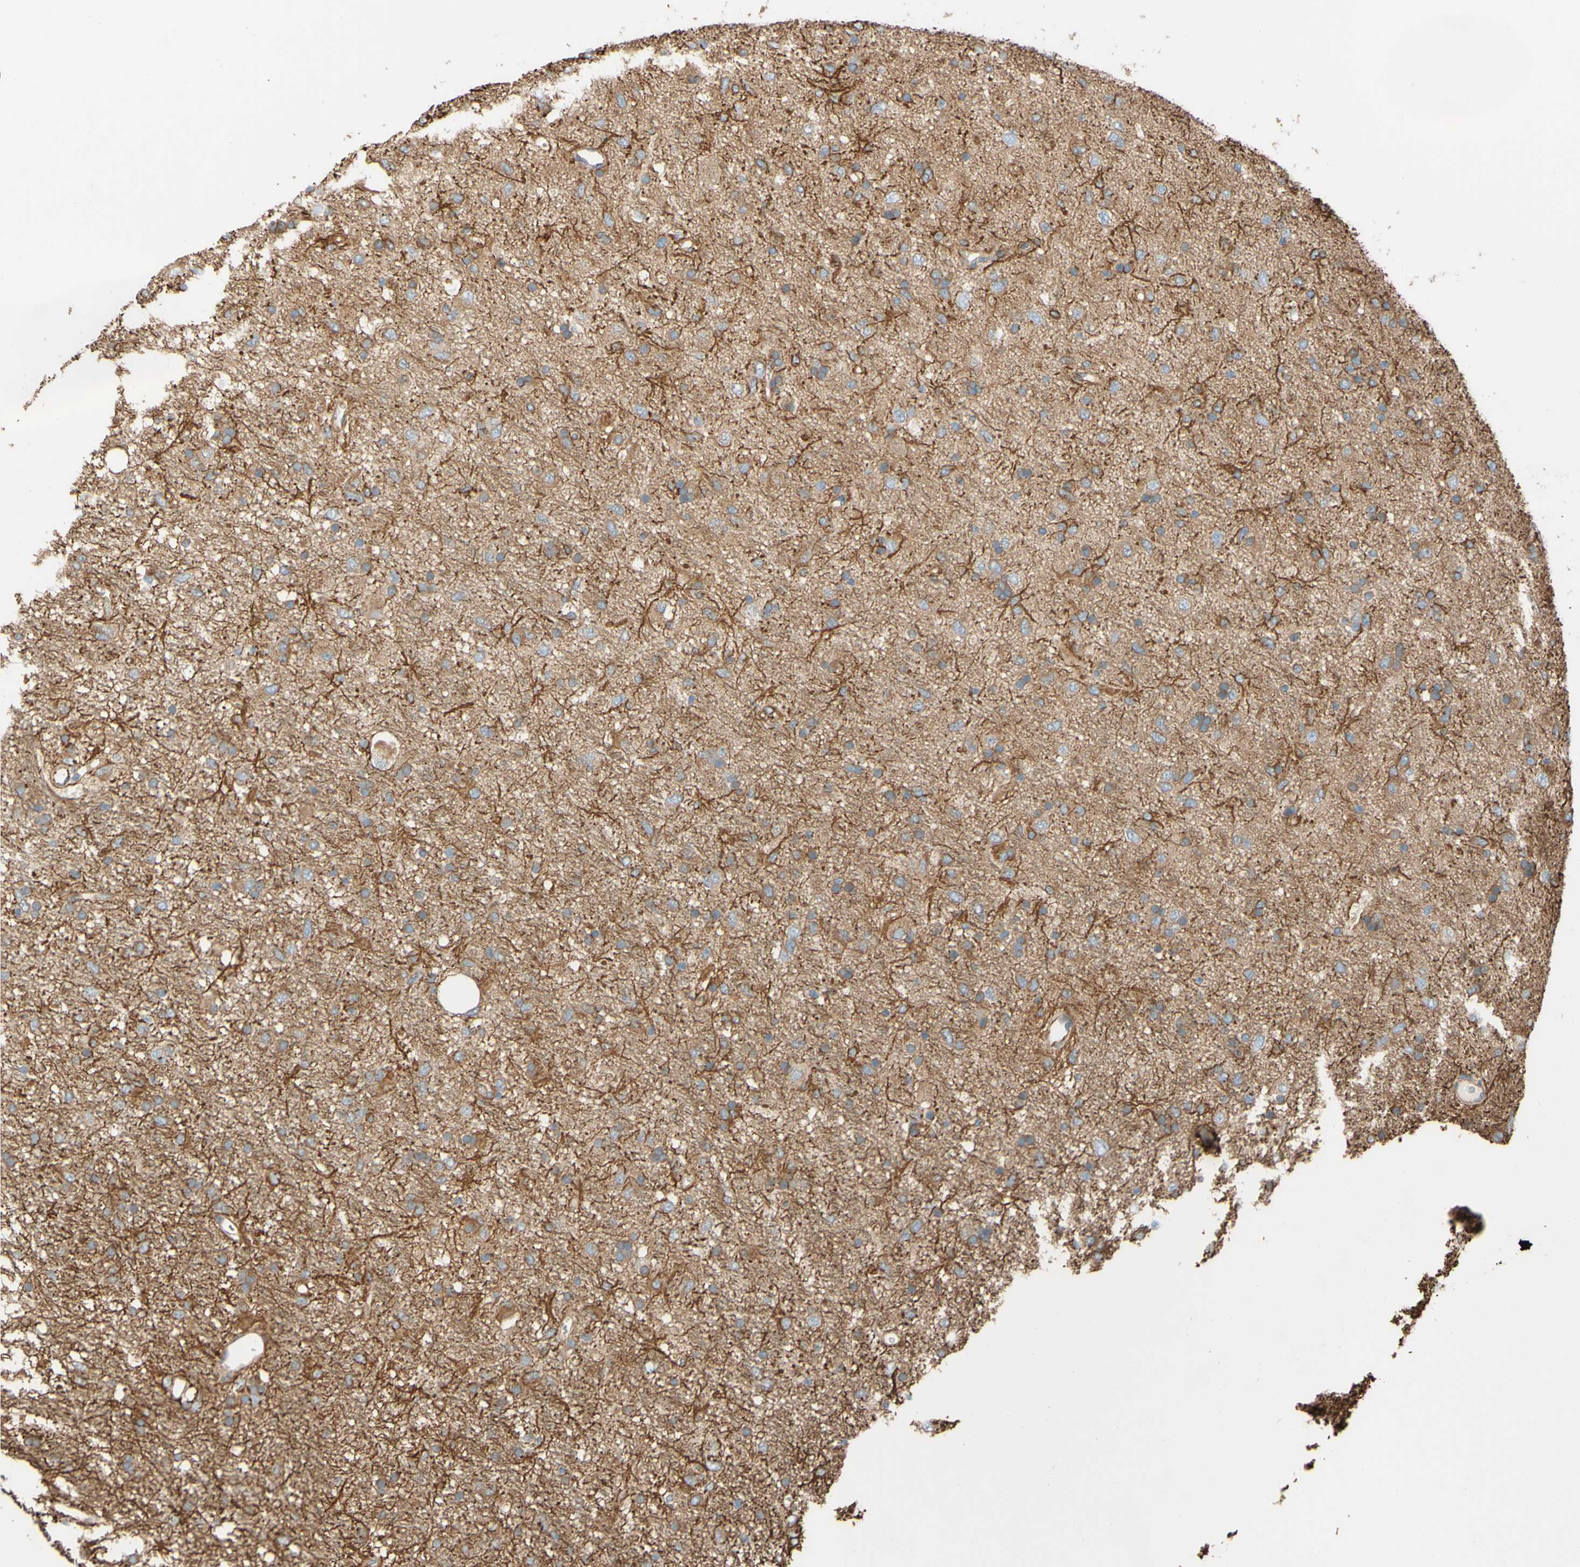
{"staining": {"intensity": "moderate", "quantity": "25%-75%", "location": "cytoplasmic/membranous"}, "tissue": "glioma", "cell_type": "Tumor cells", "image_type": "cancer", "snomed": [{"axis": "morphology", "description": "Glioma, malignant, Low grade"}, {"axis": "topography", "description": "Brain"}], "caption": "There is medium levels of moderate cytoplasmic/membranous positivity in tumor cells of malignant glioma (low-grade), as demonstrated by immunohistochemical staining (brown color).", "gene": "C1orf43", "patient": {"sex": "male", "age": 77}}